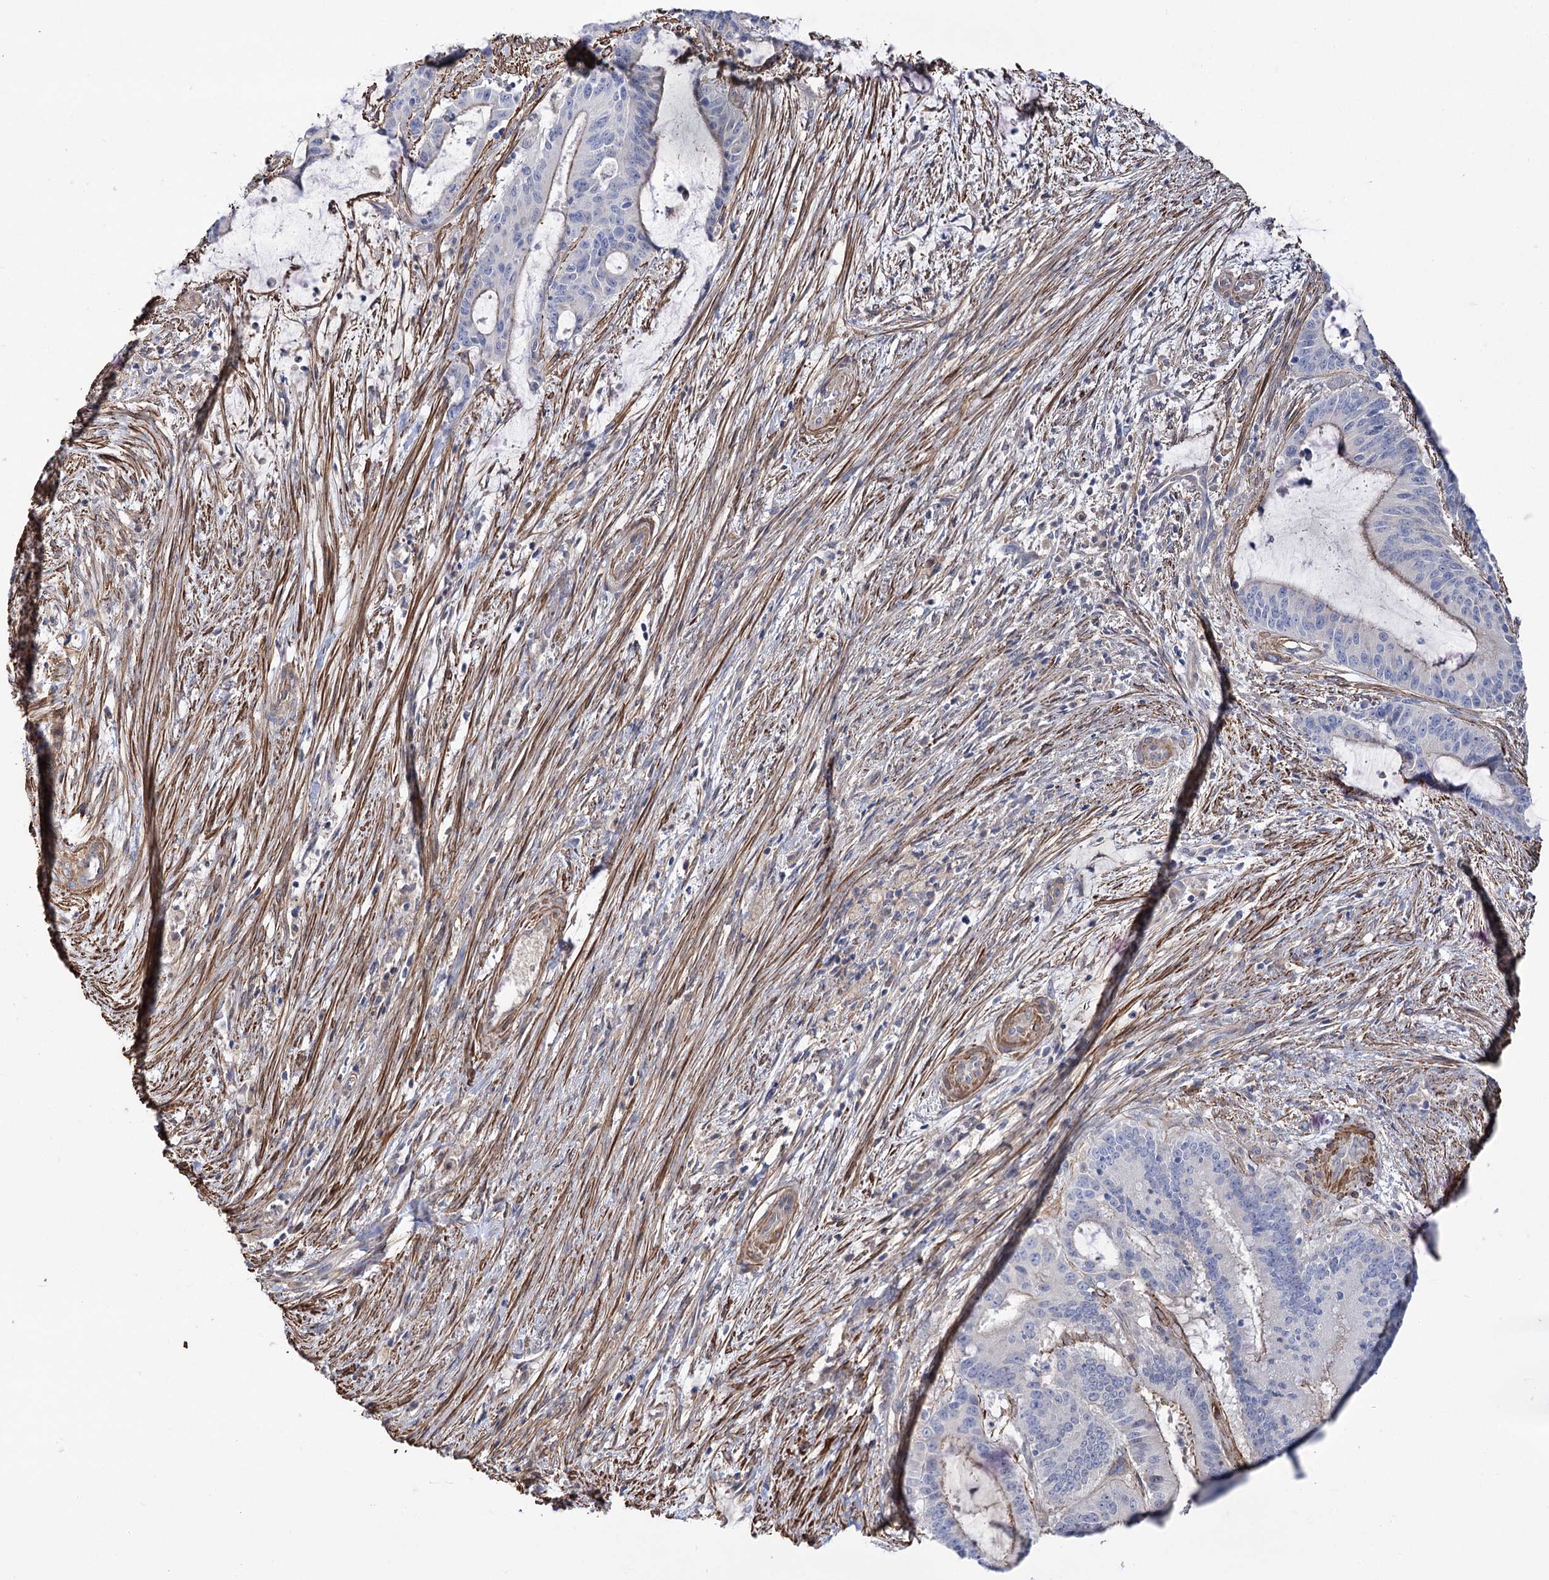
{"staining": {"intensity": "negative", "quantity": "none", "location": "none"}, "tissue": "liver cancer", "cell_type": "Tumor cells", "image_type": "cancer", "snomed": [{"axis": "morphology", "description": "Normal tissue, NOS"}, {"axis": "morphology", "description": "Cholangiocarcinoma"}, {"axis": "topography", "description": "Liver"}, {"axis": "topography", "description": "Peripheral nerve tissue"}], "caption": "An immunohistochemistry micrograph of liver cholangiocarcinoma is shown. There is no staining in tumor cells of liver cholangiocarcinoma.", "gene": "WASHC3", "patient": {"sex": "female", "age": 73}}